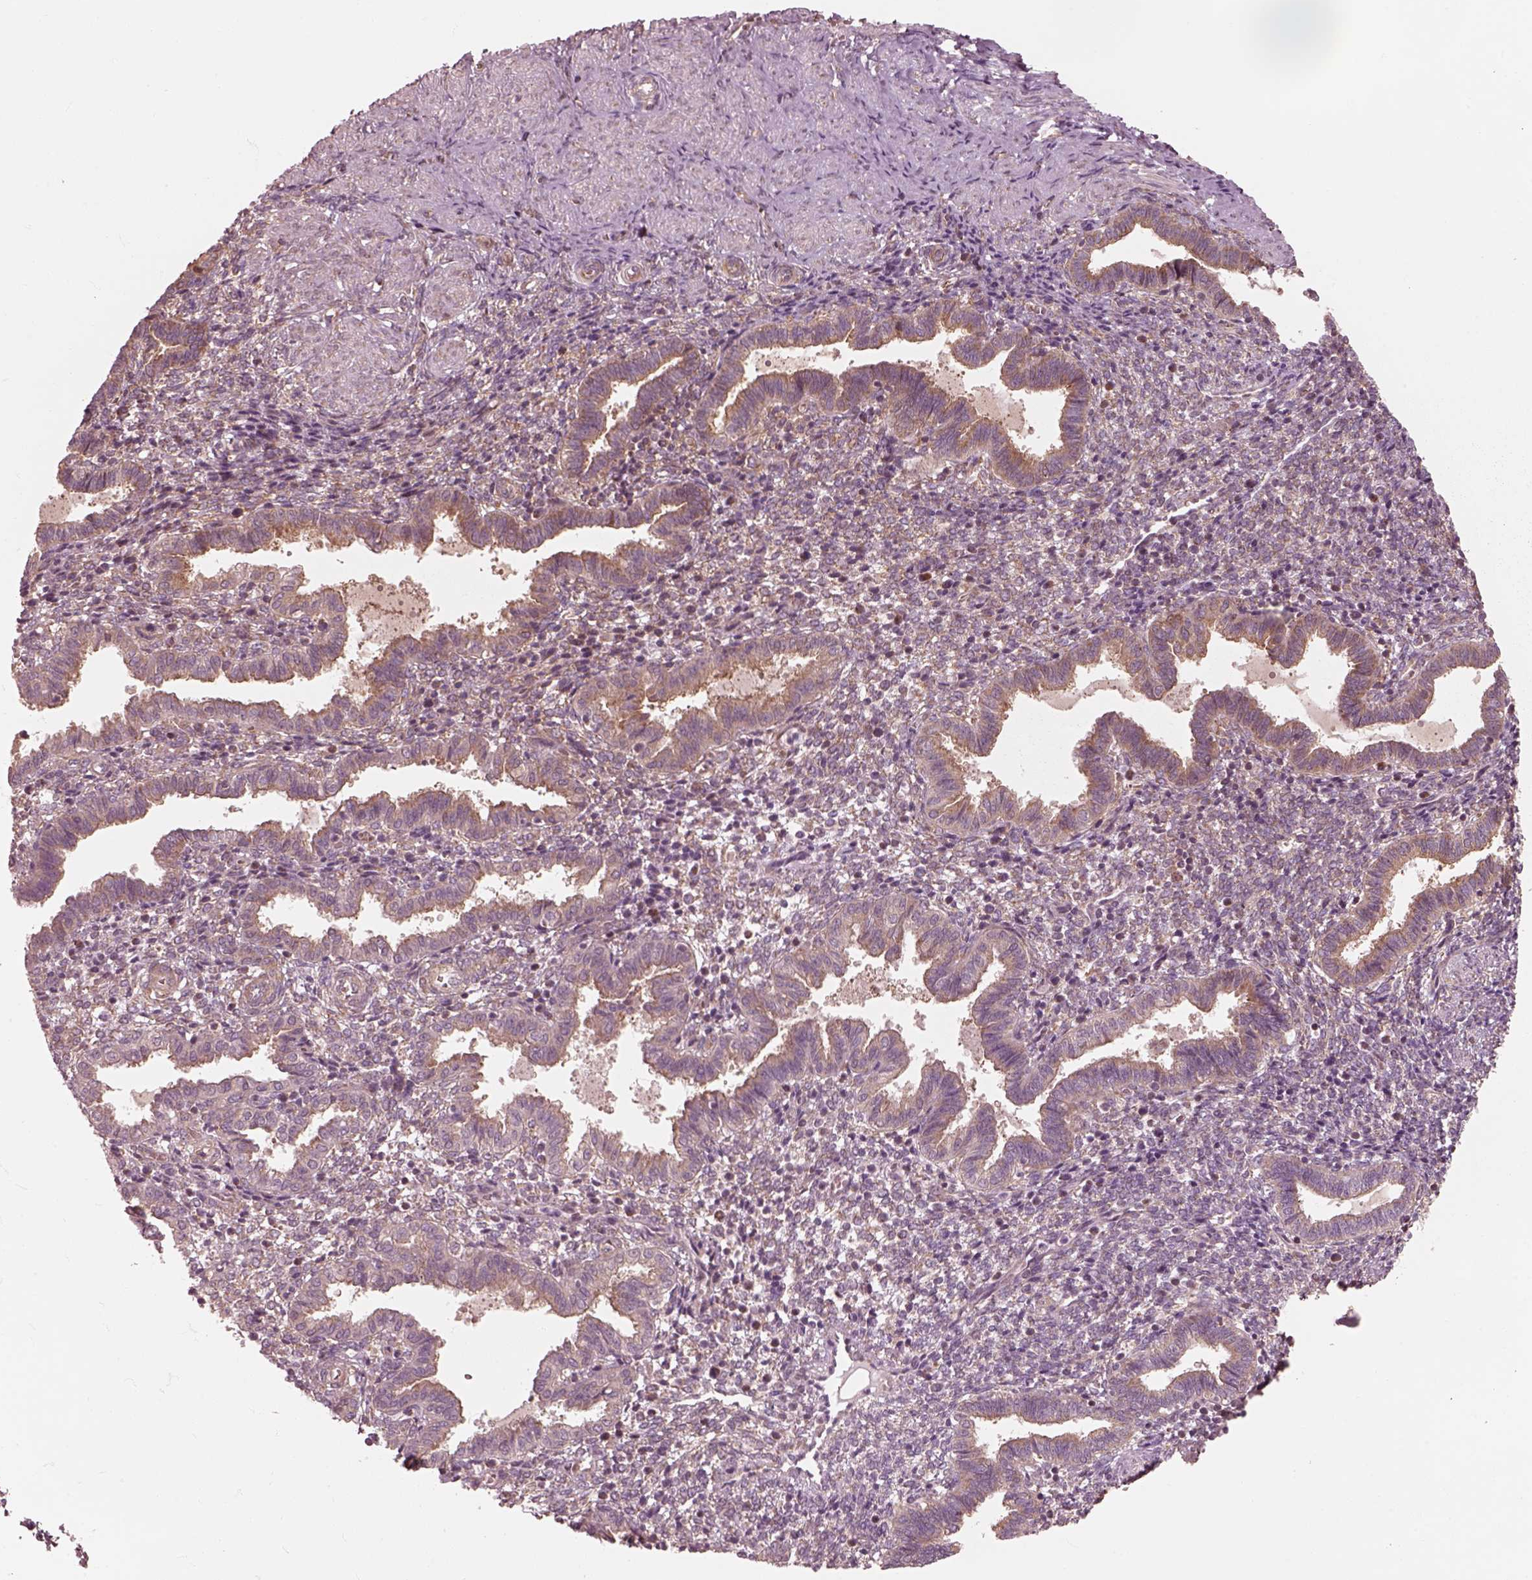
{"staining": {"intensity": "weak", "quantity": ">75%", "location": "cytoplasmic/membranous"}, "tissue": "endometrium", "cell_type": "Cells in endometrial stroma", "image_type": "normal", "snomed": [{"axis": "morphology", "description": "Normal tissue, NOS"}, {"axis": "topography", "description": "Endometrium"}], "caption": "DAB immunohistochemical staining of unremarkable human endometrium demonstrates weak cytoplasmic/membranous protein staining in about >75% of cells in endometrial stroma. The staining was performed using DAB, with brown indicating positive protein expression. Nuclei are stained blue with hematoxylin.", "gene": "CNOT2", "patient": {"sex": "female", "age": 37}}